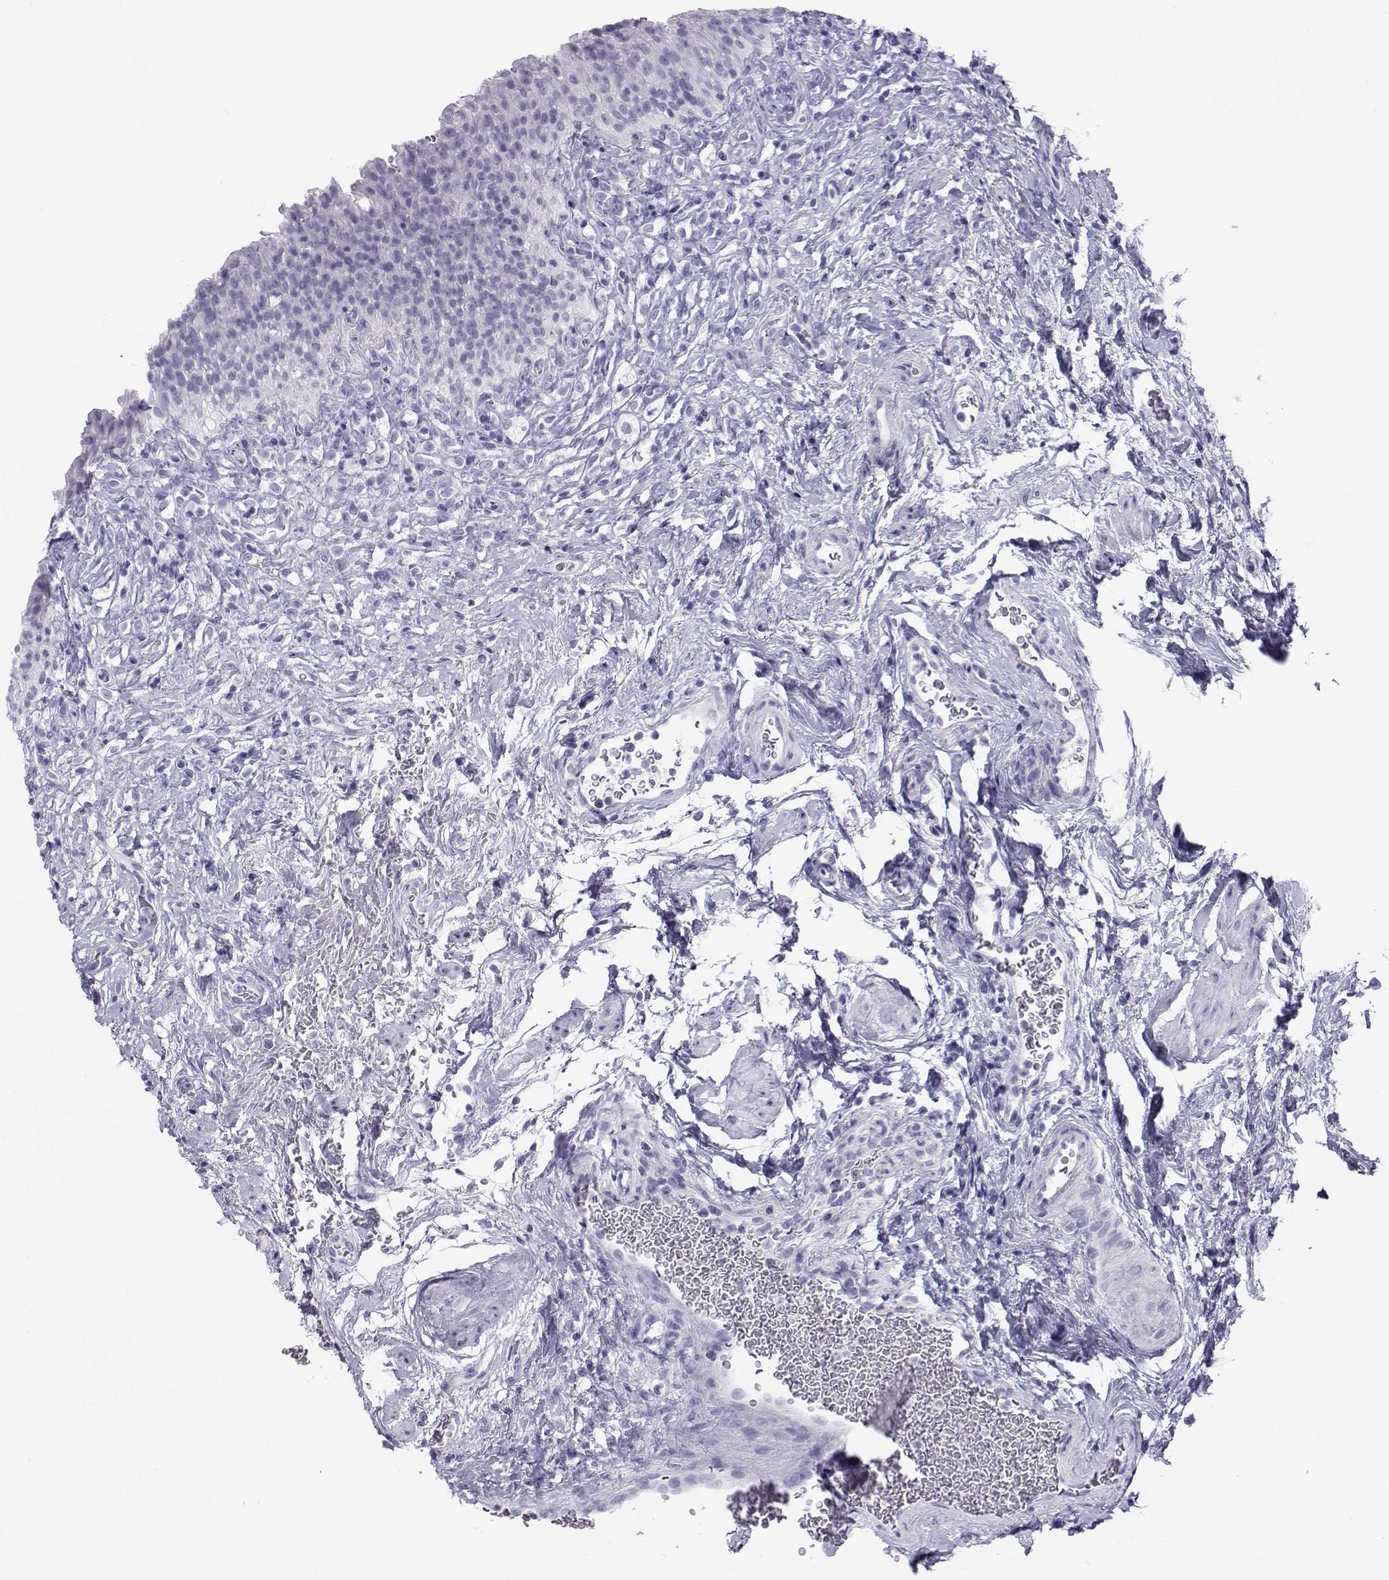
{"staining": {"intensity": "negative", "quantity": "none", "location": "none"}, "tissue": "urinary bladder", "cell_type": "Urothelial cells", "image_type": "normal", "snomed": [{"axis": "morphology", "description": "Normal tissue, NOS"}, {"axis": "topography", "description": "Urinary bladder"}], "caption": "Immunohistochemical staining of benign urinary bladder displays no significant positivity in urothelial cells. (Immunohistochemistry, brightfield microscopy, high magnification).", "gene": "LORICRIN", "patient": {"sex": "male", "age": 76}}